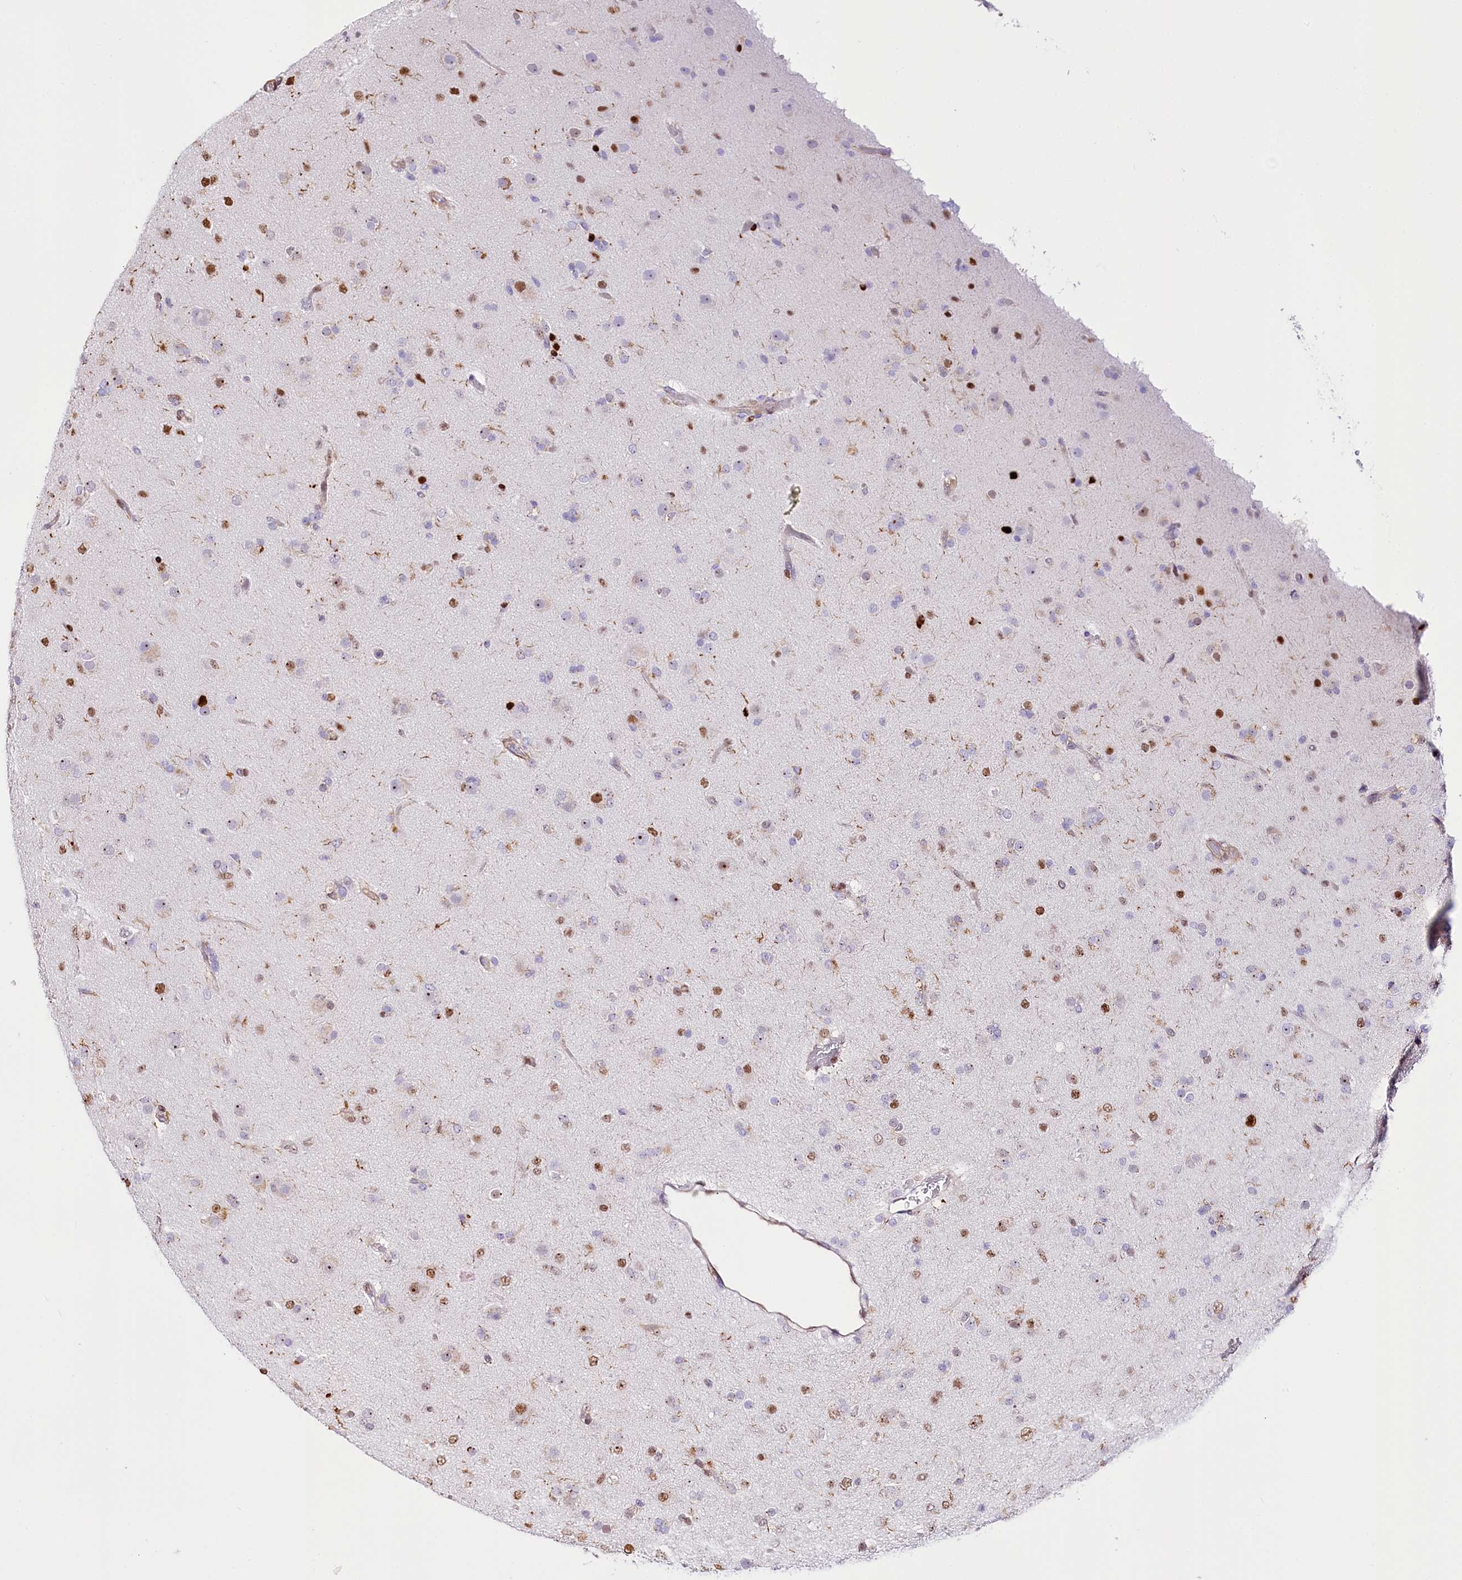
{"staining": {"intensity": "moderate", "quantity": "<25%", "location": "nuclear"}, "tissue": "glioma", "cell_type": "Tumor cells", "image_type": "cancer", "snomed": [{"axis": "morphology", "description": "Glioma, malignant, Low grade"}, {"axis": "topography", "description": "Brain"}], "caption": "Immunohistochemistry image of neoplastic tissue: low-grade glioma (malignant) stained using immunohistochemistry displays low levels of moderate protein expression localized specifically in the nuclear of tumor cells, appearing as a nuclear brown color.", "gene": "PTMS", "patient": {"sex": "male", "age": 65}}